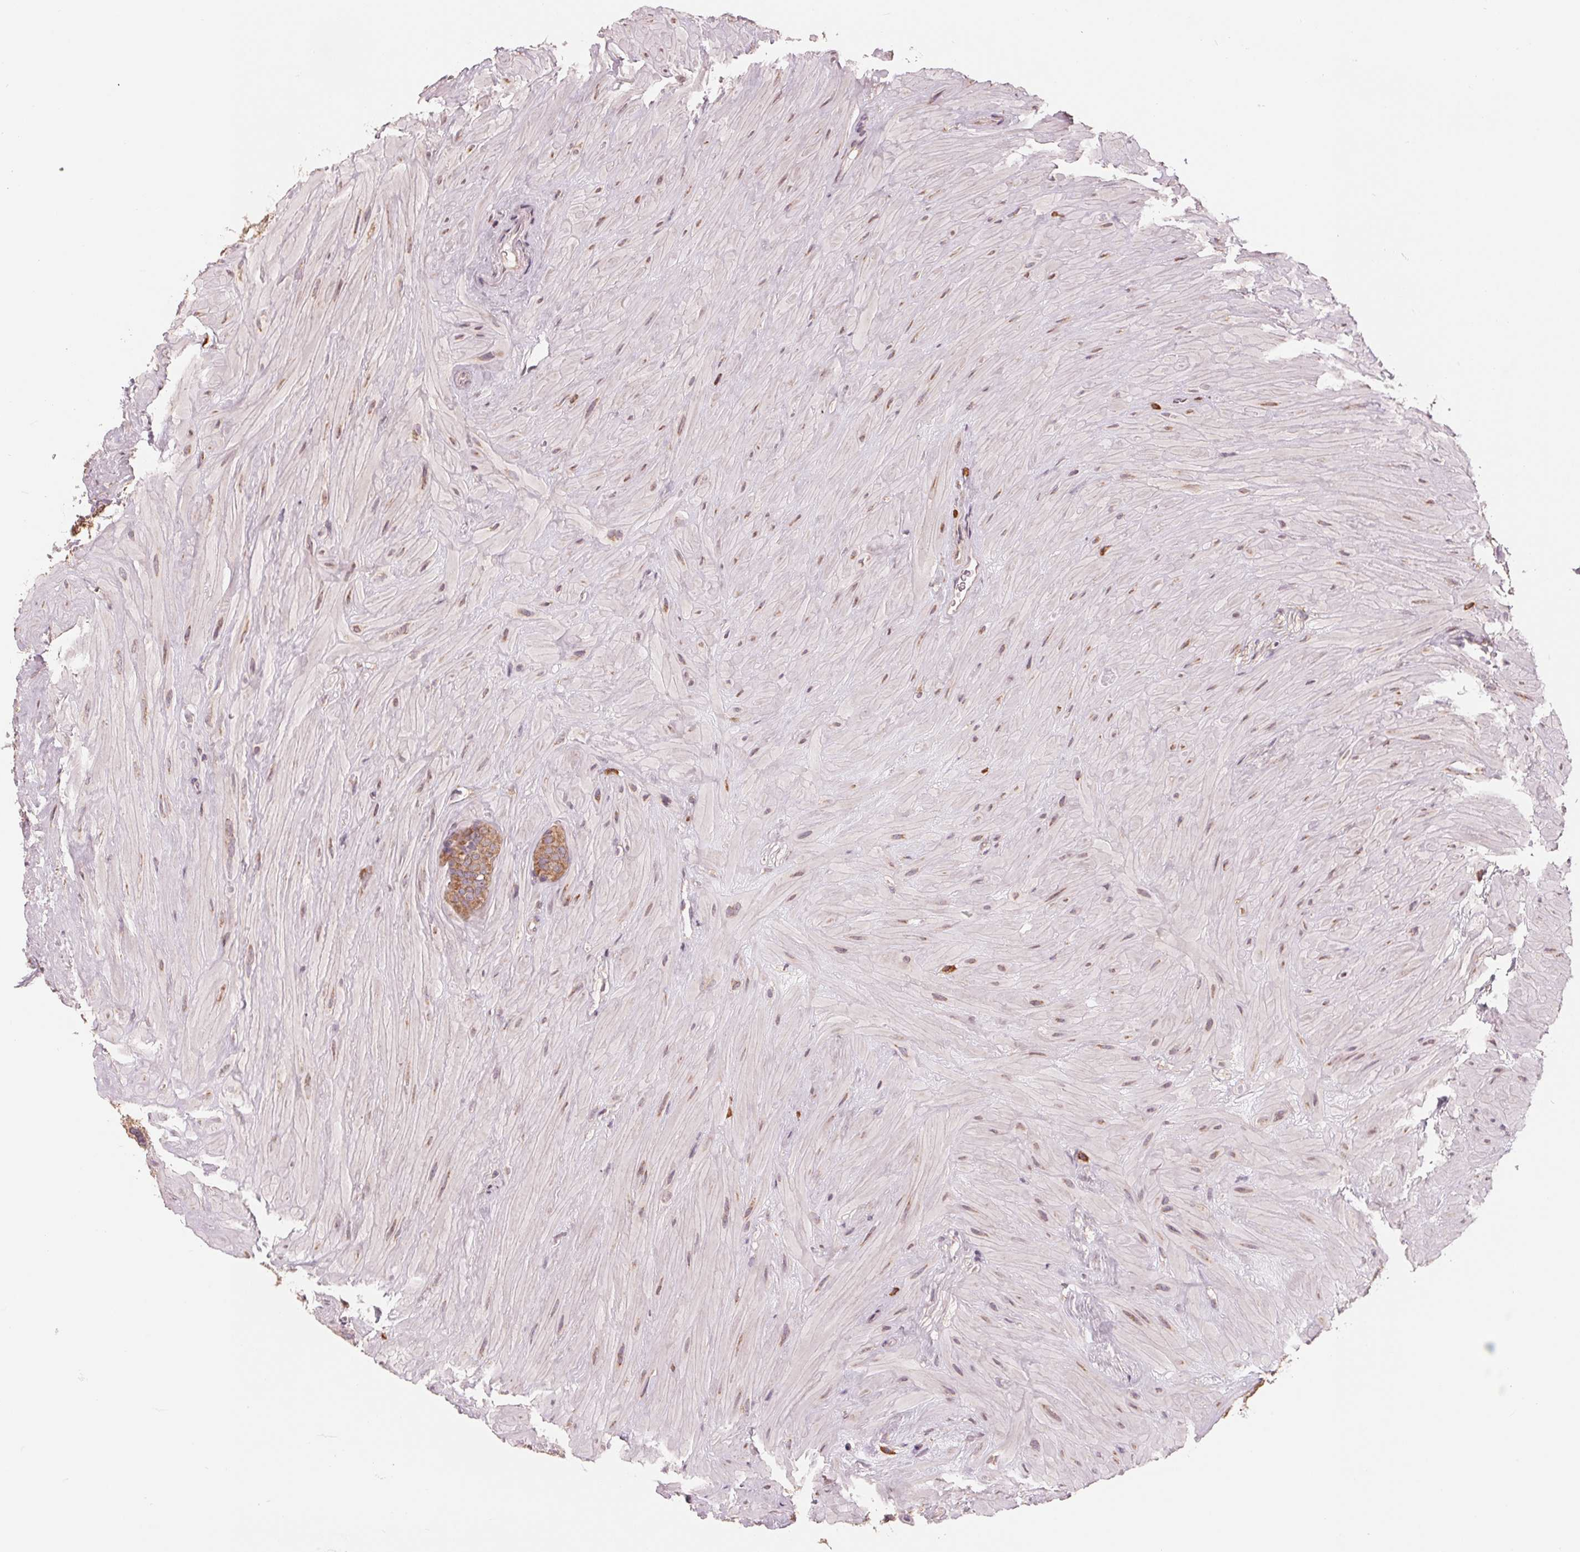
{"staining": {"intensity": "weak", "quantity": ">75%", "location": "cytoplasmic/membranous"}, "tissue": "seminal vesicle", "cell_type": "Glandular cells", "image_type": "normal", "snomed": [{"axis": "morphology", "description": "Normal tissue, NOS"}, {"axis": "topography", "description": "Seminal veicle"}], "caption": "High-power microscopy captured an IHC photomicrograph of normal seminal vesicle, revealing weak cytoplasmic/membranous staining in about >75% of glandular cells. The protein of interest is shown in brown color, while the nuclei are stained blue.", "gene": "GIGYF2", "patient": {"sex": "male", "age": 60}}